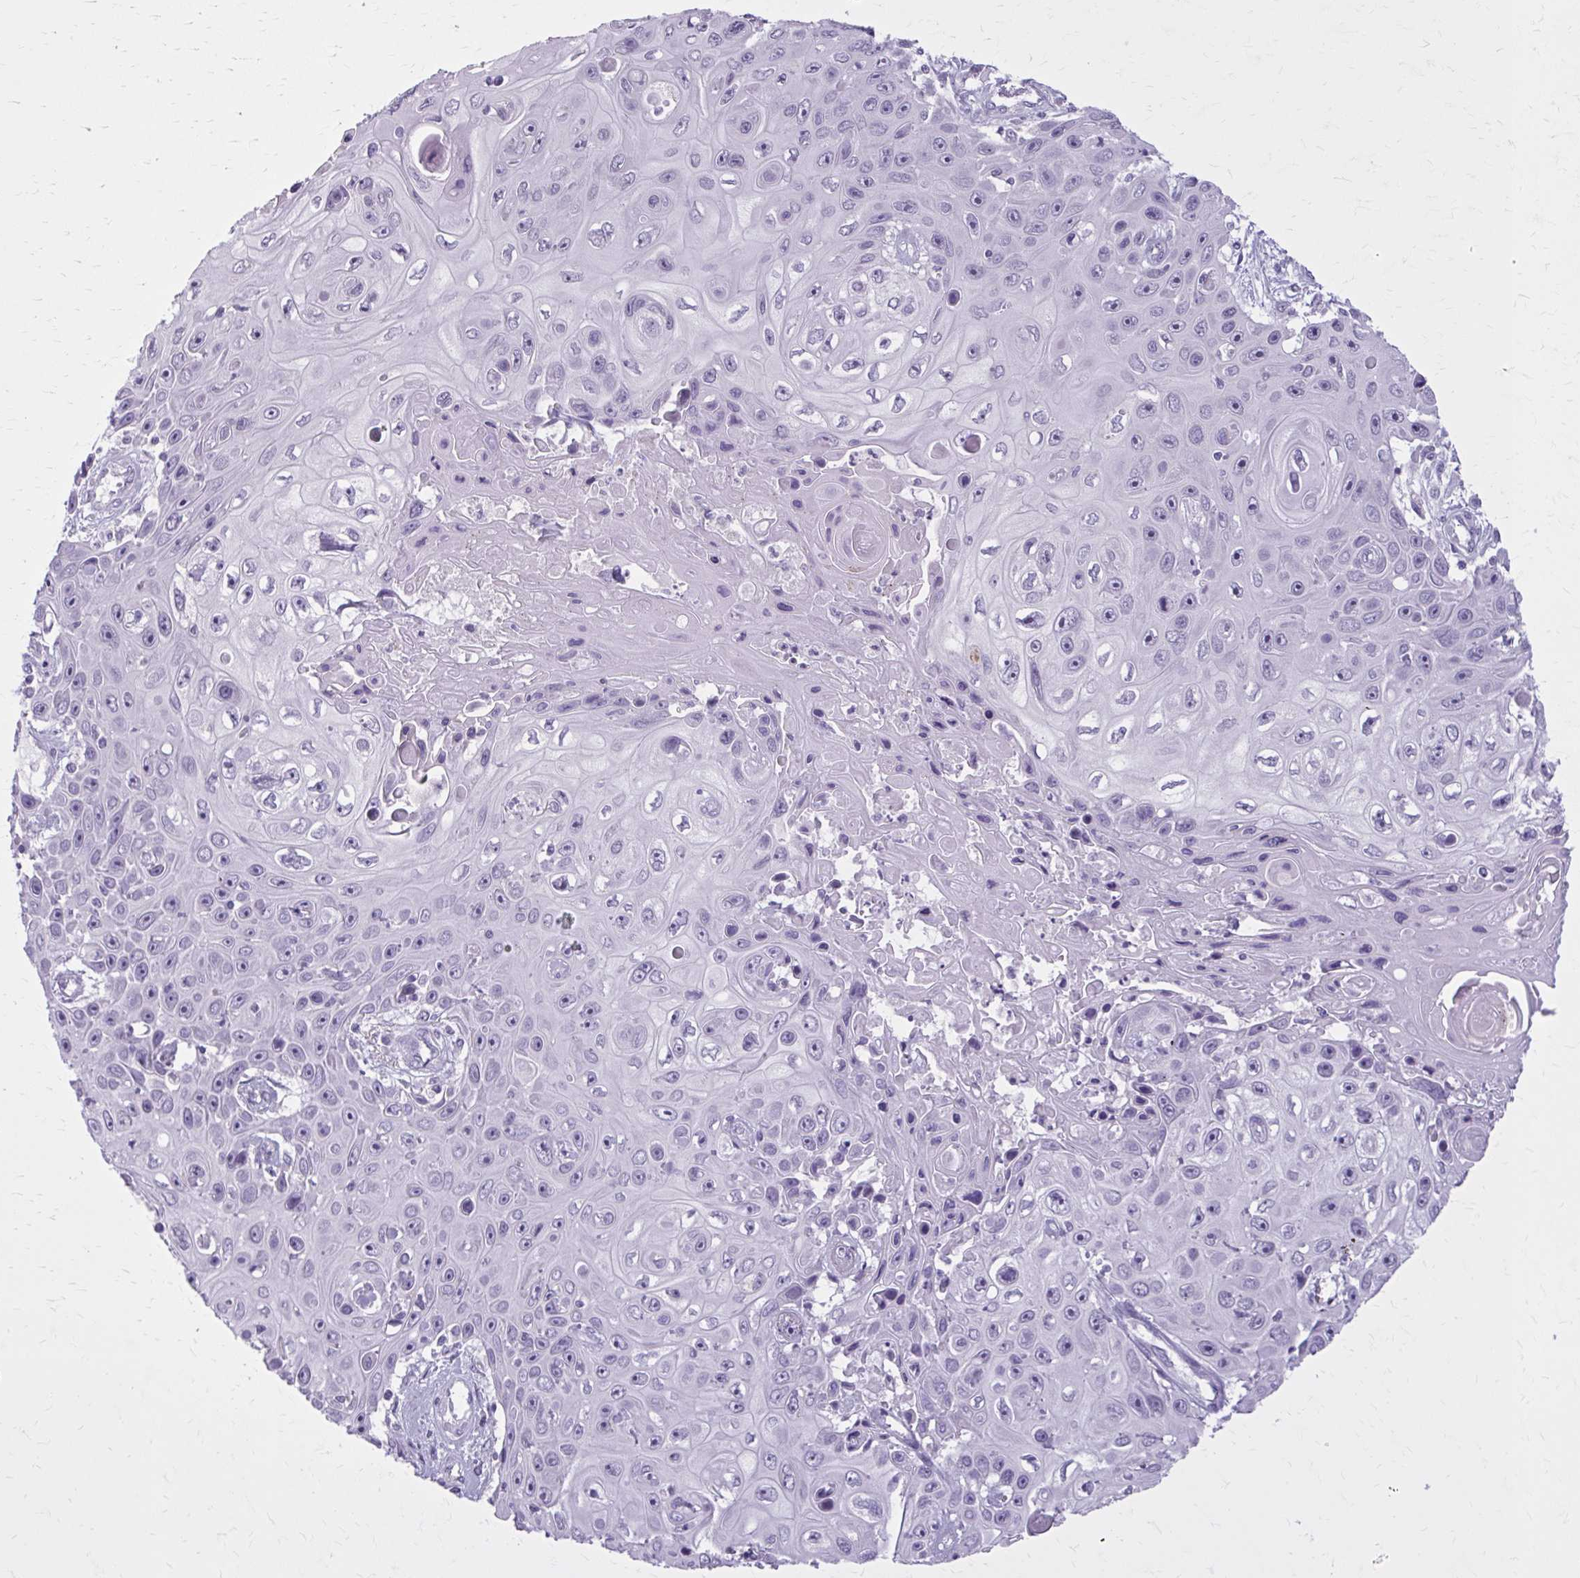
{"staining": {"intensity": "negative", "quantity": "none", "location": "none"}, "tissue": "skin cancer", "cell_type": "Tumor cells", "image_type": "cancer", "snomed": [{"axis": "morphology", "description": "Squamous cell carcinoma, NOS"}, {"axis": "topography", "description": "Skin"}], "caption": "DAB (3,3'-diaminobenzidine) immunohistochemical staining of human skin squamous cell carcinoma exhibits no significant positivity in tumor cells.", "gene": "OR4B1", "patient": {"sex": "male", "age": 82}}